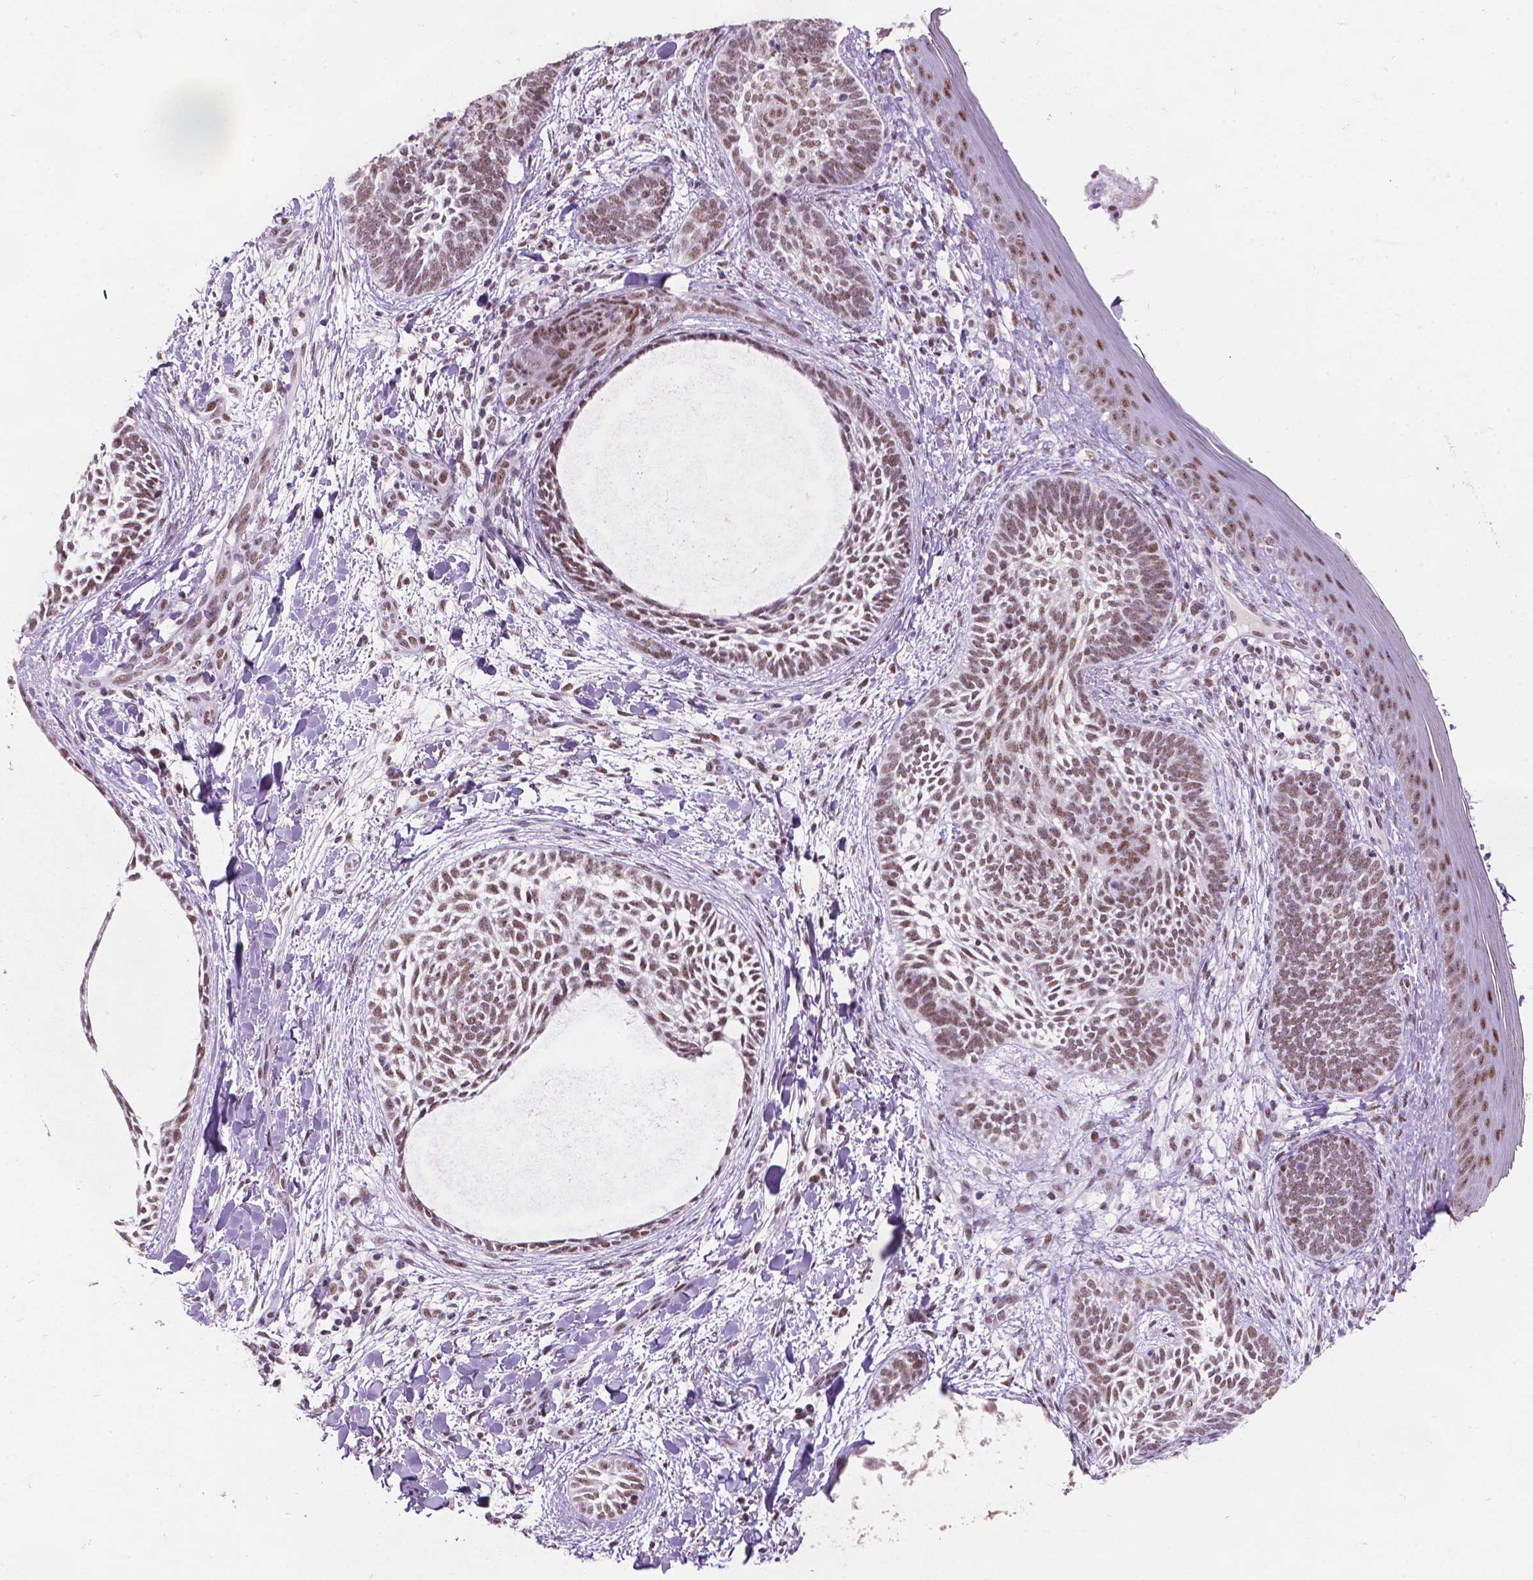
{"staining": {"intensity": "weak", "quantity": ">75%", "location": "nuclear"}, "tissue": "skin cancer", "cell_type": "Tumor cells", "image_type": "cancer", "snomed": [{"axis": "morphology", "description": "Normal tissue, NOS"}, {"axis": "morphology", "description": "Basal cell carcinoma"}, {"axis": "topography", "description": "Skin"}], "caption": "DAB (3,3'-diaminobenzidine) immunohistochemical staining of skin cancer shows weak nuclear protein expression in approximately >75% of tumor cells. (Stains: DAB in brown, nuclei in blue, Microscopy: brightfield microscopy at high magnification).", "gene": "COIL", "patient": {"sex": "male", "age": 46}}